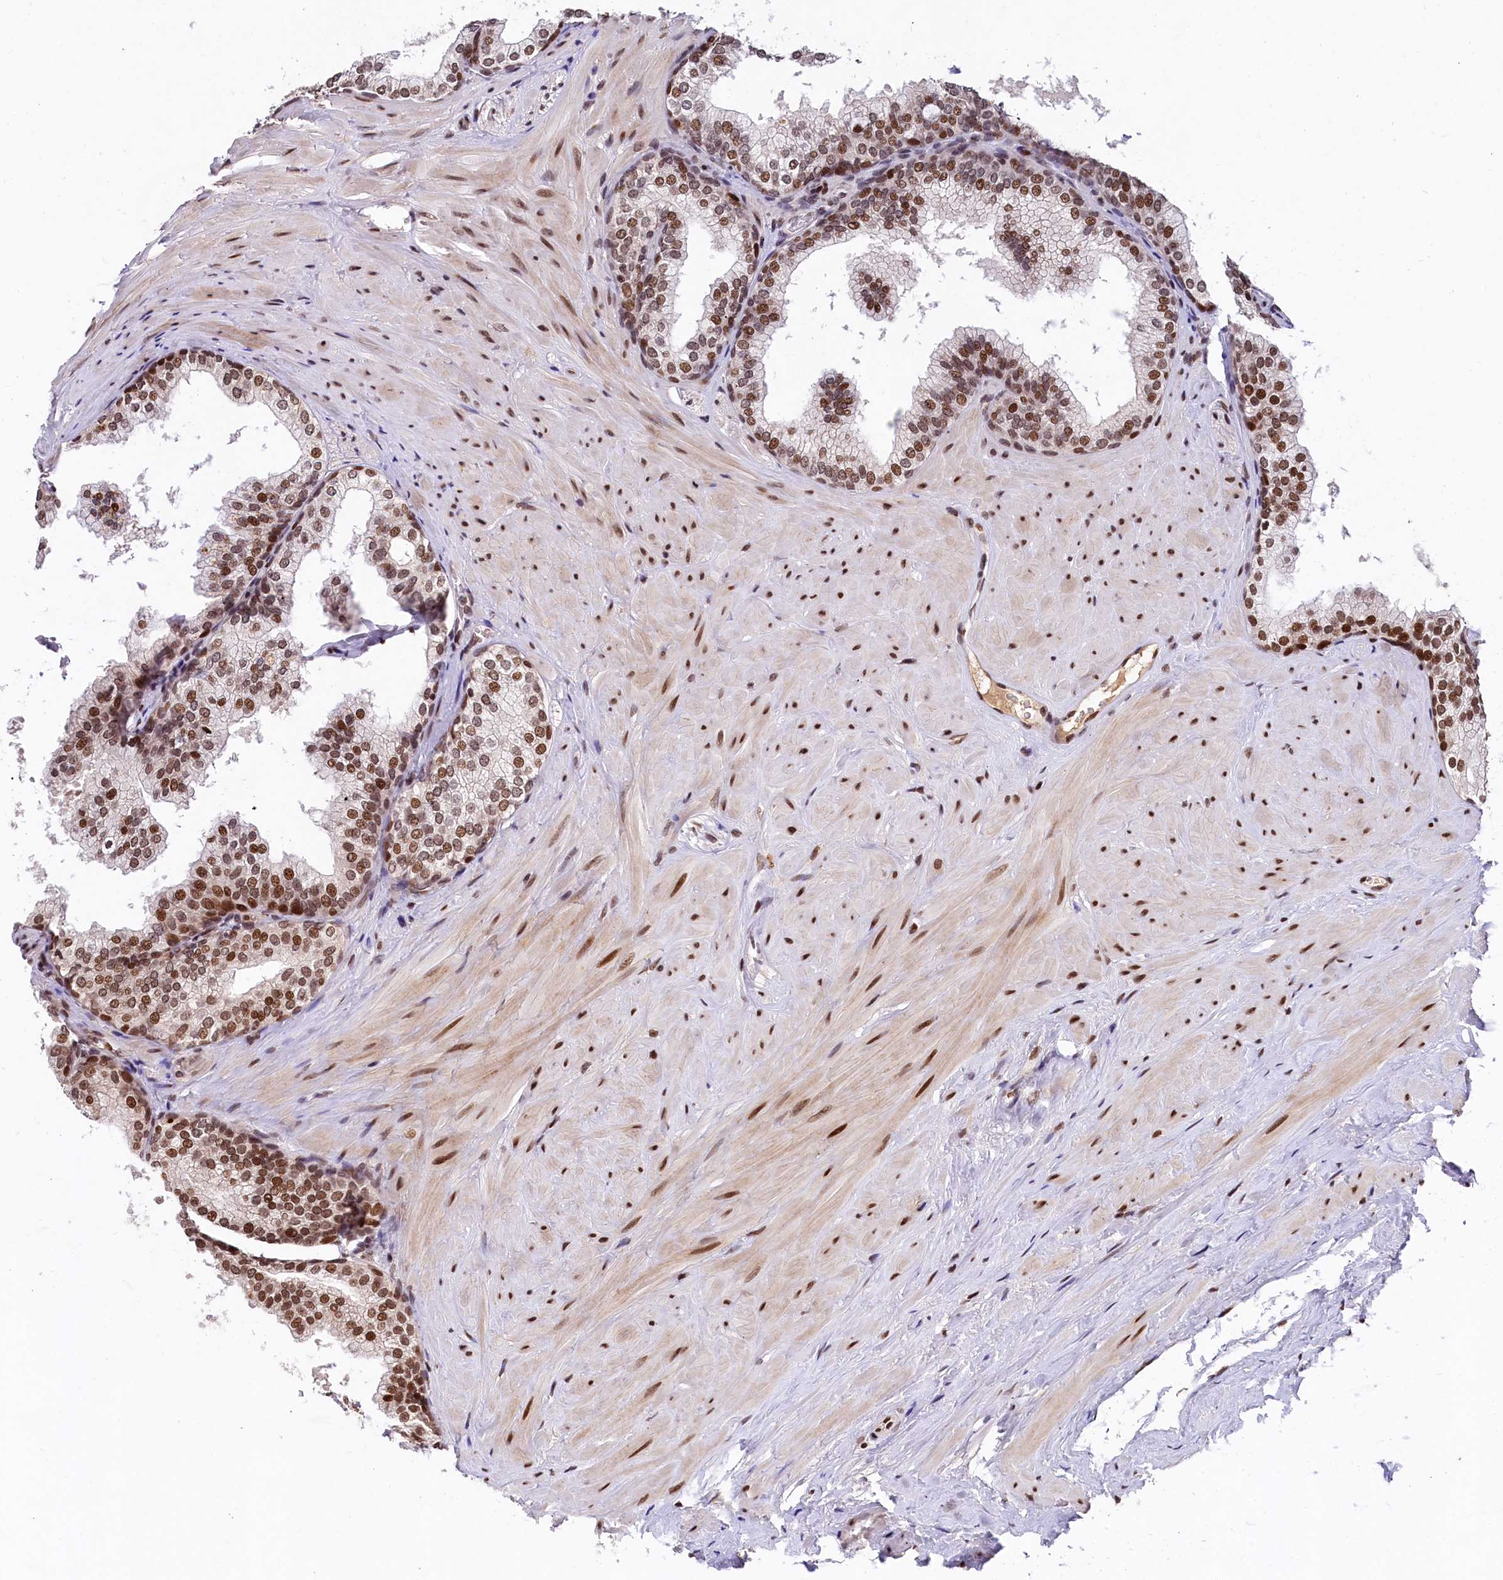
{"staining": {"intensity": "moderate", "quantity": ">75%", "location": "nuclear"}, "tissue": "prostate", "cell_type": "Glandular cells", "image_type": "normal", "snomed": [{"axis": "morphology", "description": "Normal tissue, NOS"}, {"axis": "topography", "description": "Prostate"}], "caption": "Glandular cells reveal moderate nuclear expression in approximately >75% of cells in unremarkable prostate.", "gene": "FAM217B", "patient": {"sex": "male", "age": 60}}